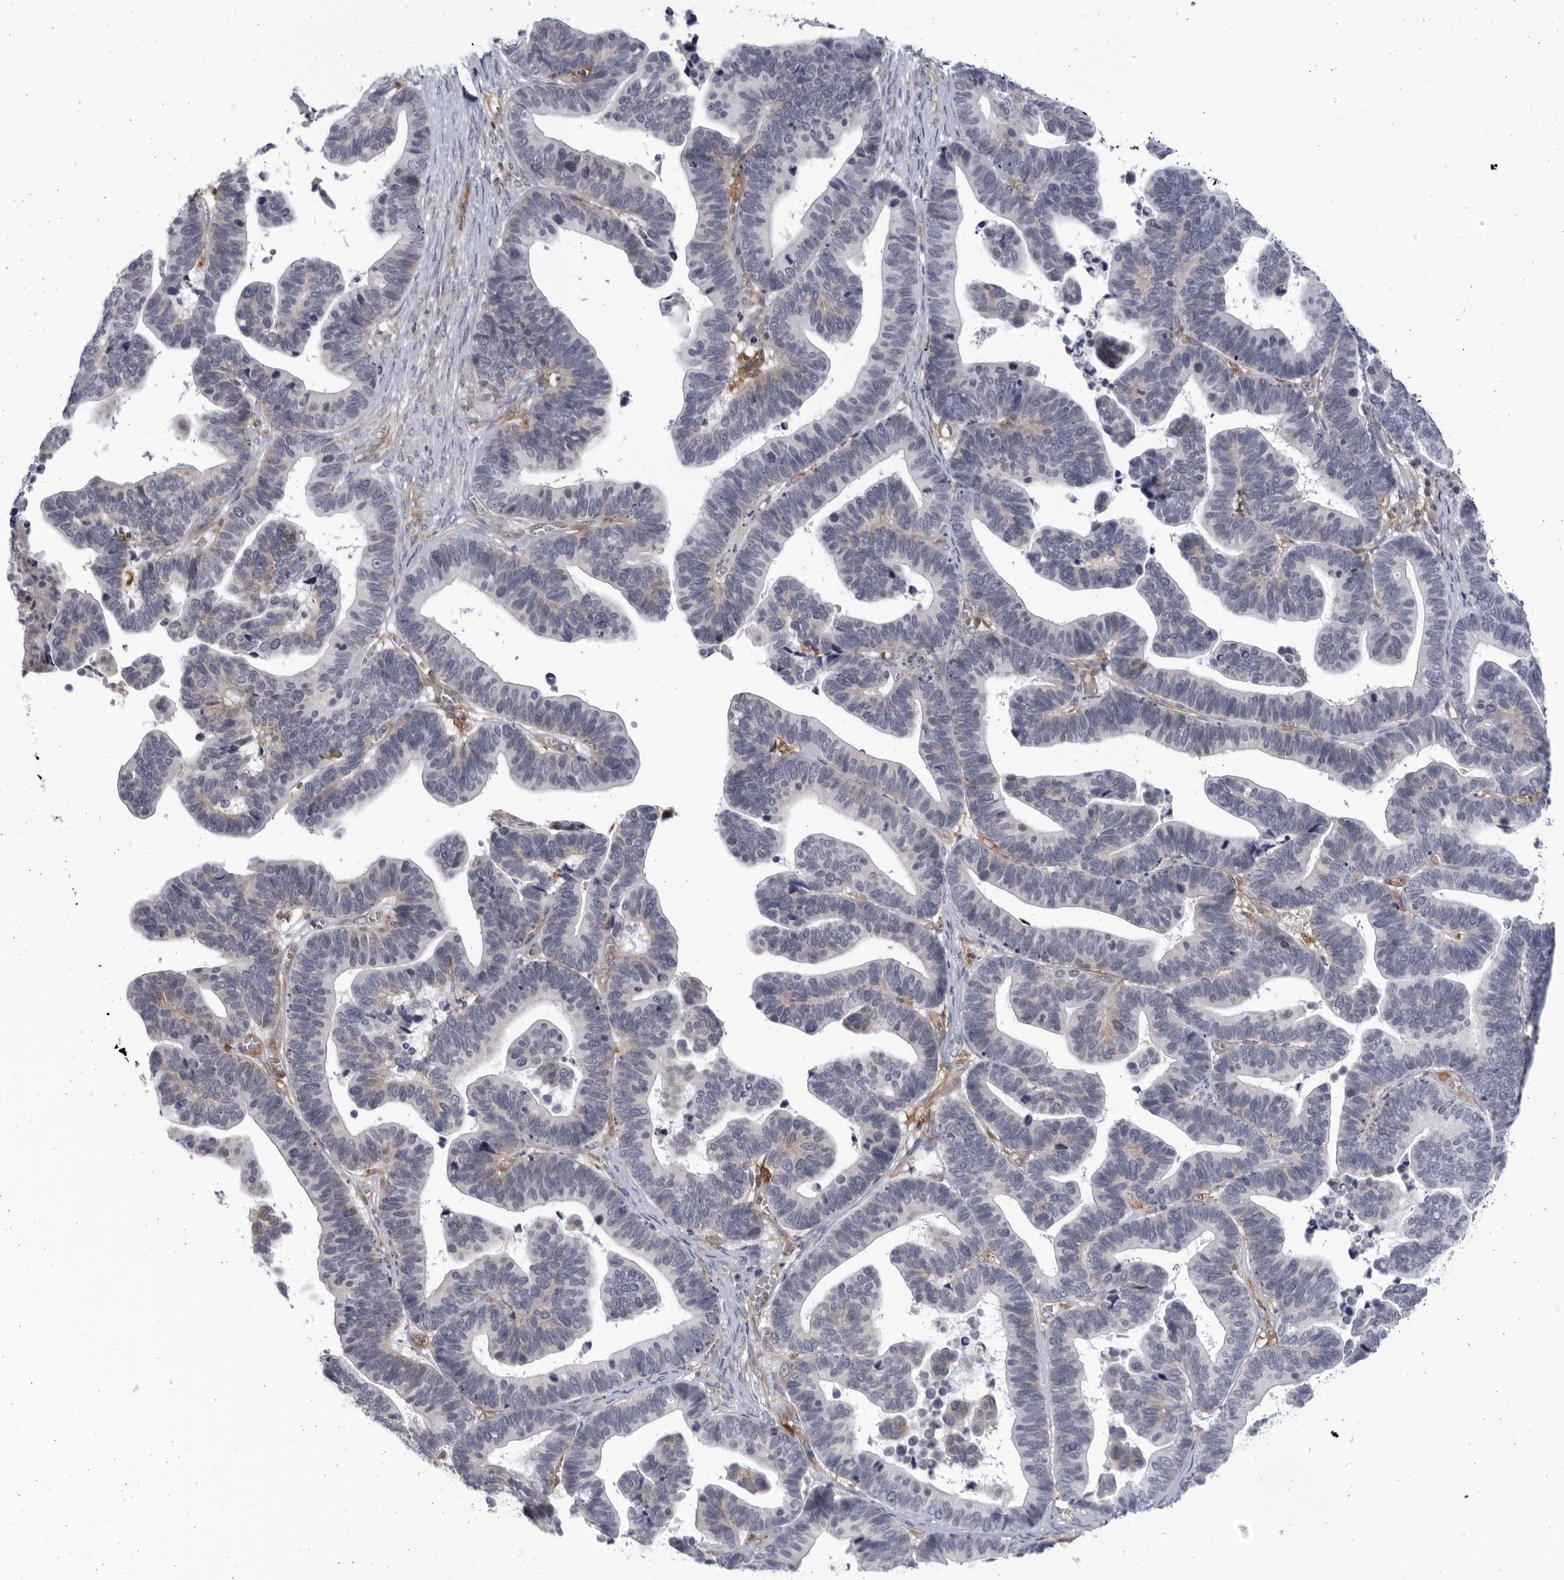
{"staining": {"intensity": "negative", "quantity": "none", "location": "none"}, "tissue": "ovarian cancer", "cell_type": "Tumor cells", "image_type": "cancer", "snomed": [{"axis": "morphology", "description": "Cystadenocarcinoma, serous, NOS"}, {"axis": "topography", "description": "Ovary"}], "caption": "IHC image of neoplastic tissue: human ovarian serous cystadenocarcinoma stained with DAB (3,3'-diaminobenzidine) exhibits no significant protein positivity in tumor cells. (DAB (3,3'-diaminobenzidine) immunohistochemistry (IHC) visualized using brightfield microscopy, high magnification).", "gene": "BMP2K", "patient": {"sex": "female", "age": 56}}